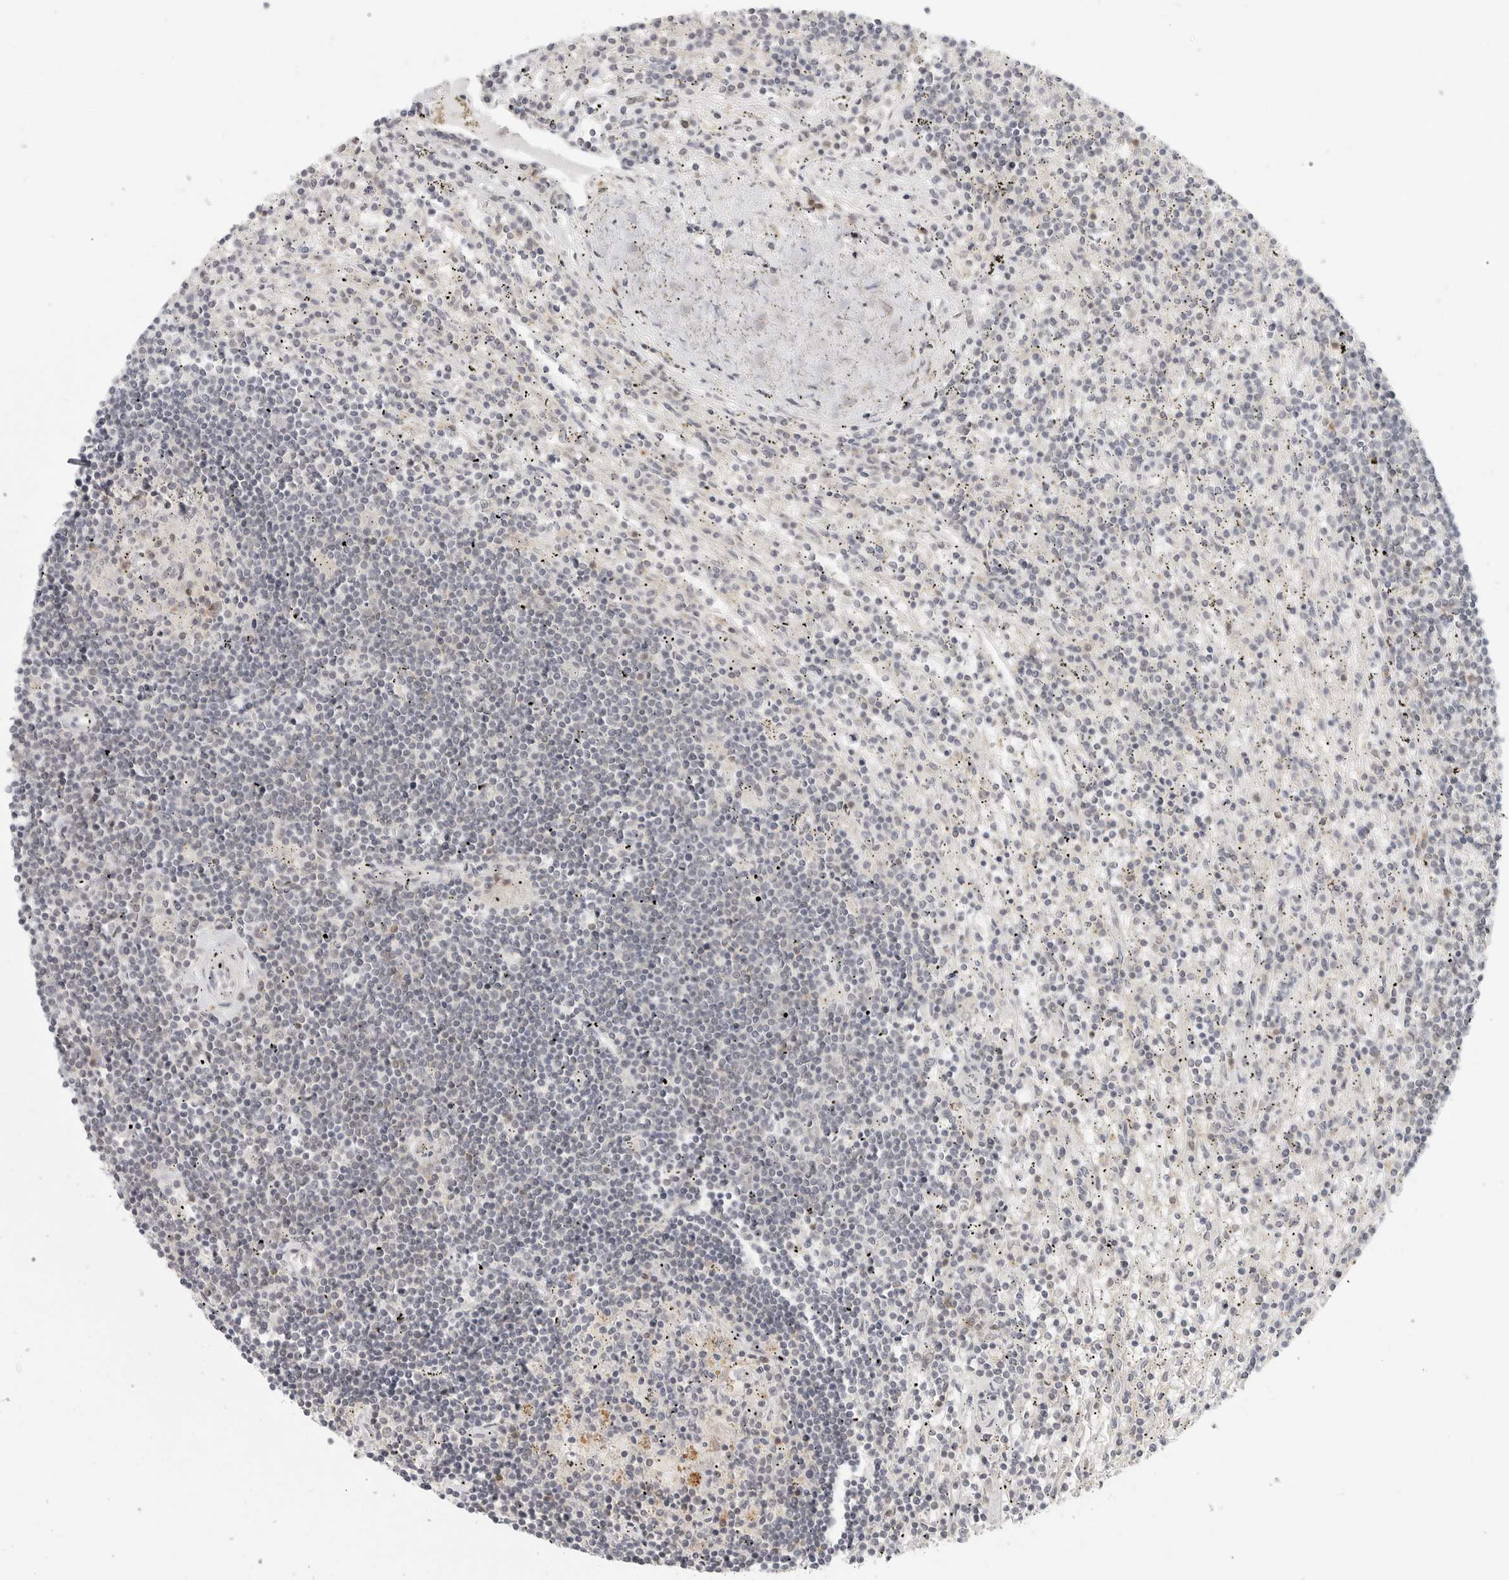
{"staining": {"intensity": "negative", "quantity": "none", "location": "none"}, "tissue": "lymphoma", "cell_type": "Tumor cells", "image_type": "cancer", "snomed": [{"axis": "morphology", "description": "Malignant lymphoma, non-Hodgkin's type, Low grade"}, {"axis": "topography", "description": "Spleen"}], "caption": "Immunohistochemistry micrograph of neoplastic tissue: human low-grade malignant lymphoma, non-Hodgkin's type stained with DAB (3,3'-diaminobenzidine) reveals no significant protein staining in tumor cells. Brightfield microscopy of immunohistochemistry (IHC) stained with DAB (3,3'-diaminobenzidine) (brown) and hematoxylin (blue), captured at high magnification.", "gene": "SH3KBP1", "patient": {"sex": "male", "age": 76}}